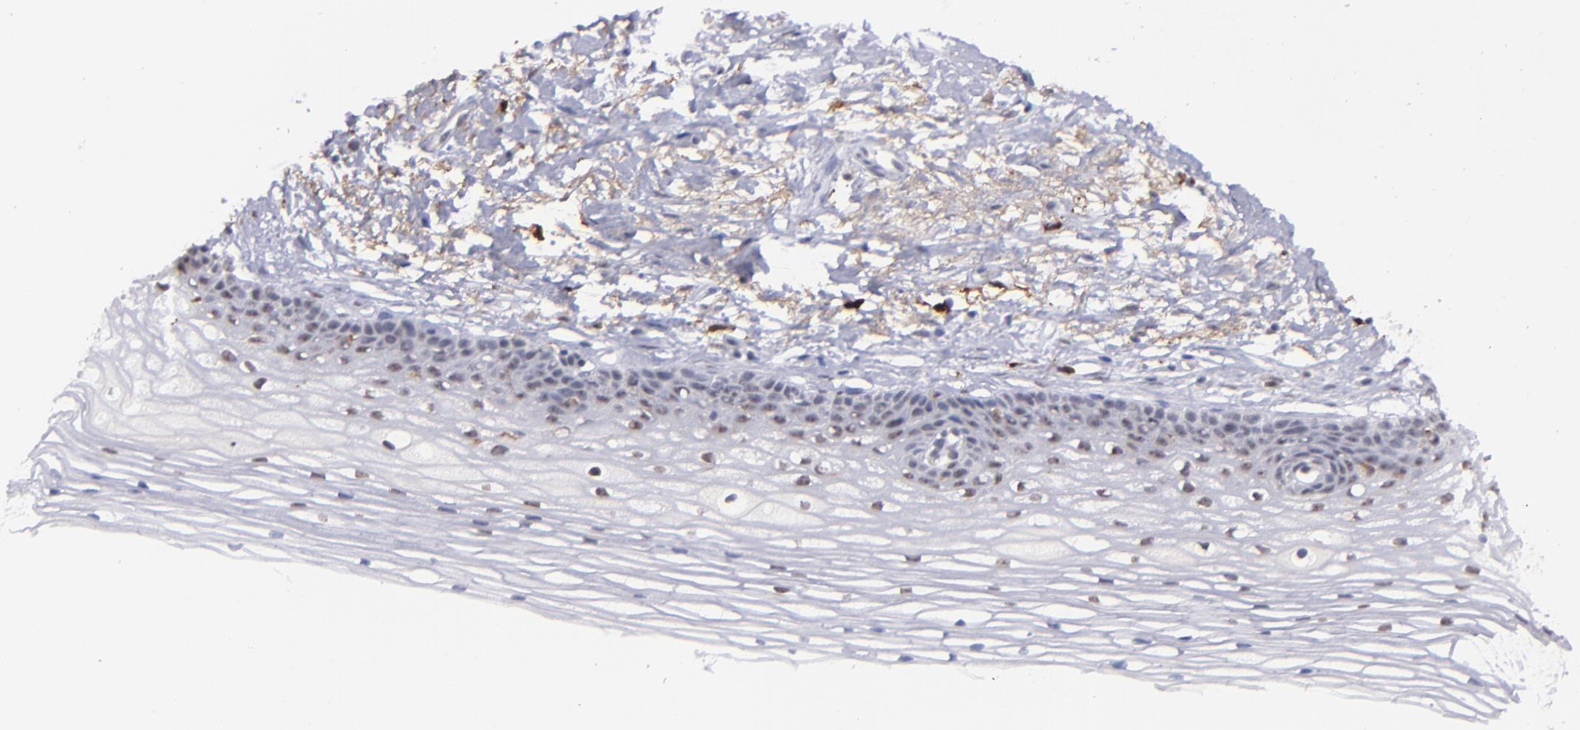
{"staining": {"intensity": "negative", "quantity": "none", "location": "none"}, "tissue": "cervix", "cell_type": "Glandular cells", "image_type": "normal", "snomed": [{"axis": "morphology", "description": "Normal tissue, NOS"}, {"axis": "topography", "description": "Cervix"}], "caption": "IHC of unremarkable cervix shows no positivity in glandular cells.", "gene": "NCF2", "patient": {"sex": "female", "age": 77}}